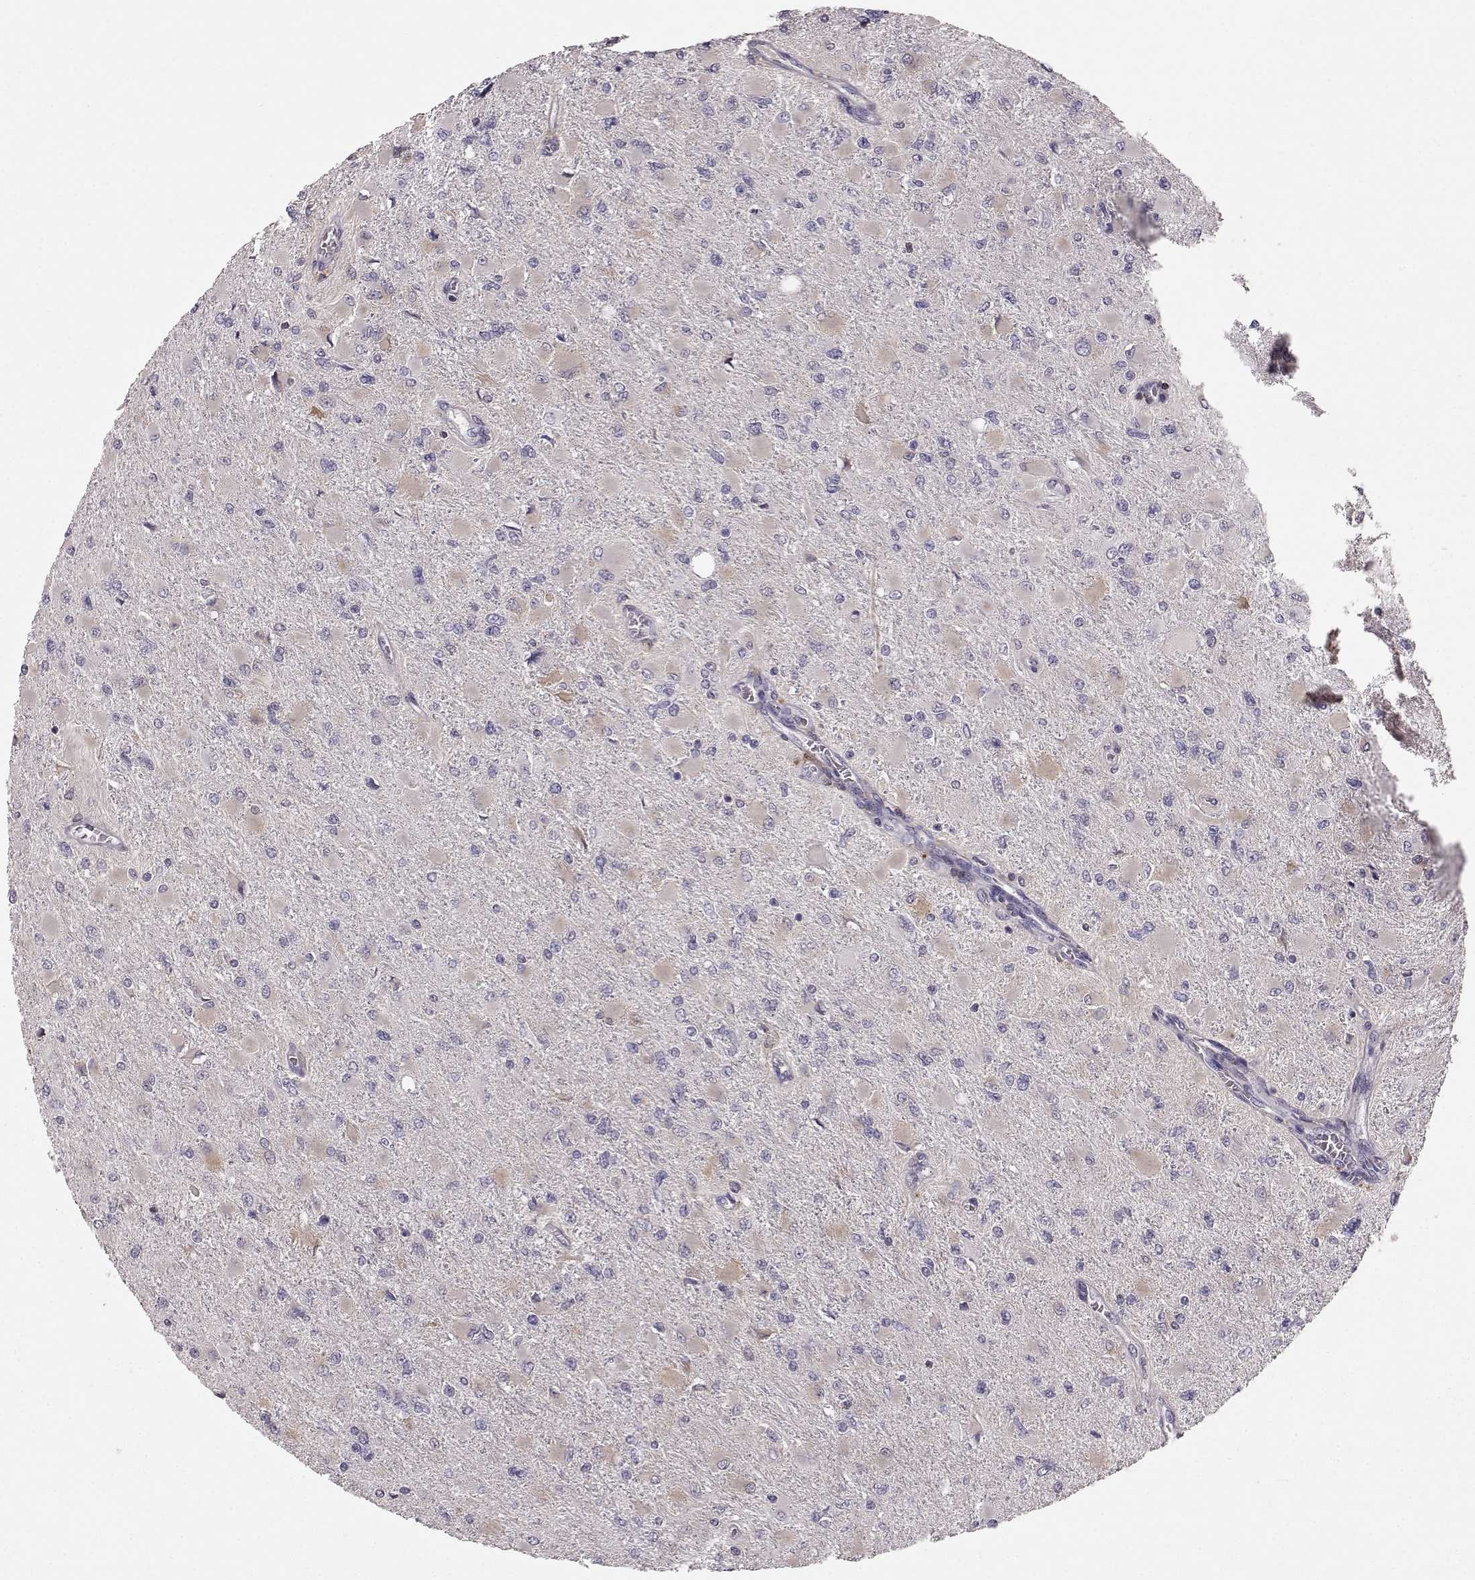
{"staining": {"intensity": "negative", "quantity": "none", "location": "none"}, "tissue": "glioma", "cell_type": "Tumor cells", "image_type": "cancer", "snomed": [{"axis": "morphology", "description": "Glioma, malignant, High grade"}, {"axis": "topography", "description": "Cerebral cortex"}], "caption": "An IHC histopathology image of malignant glioma (high-grade) is shown. There is no staining in tumor cells of malignant glioma (high-grade).", "gene": "CCNF", "patient": {"sex": "female", "age": 36}}